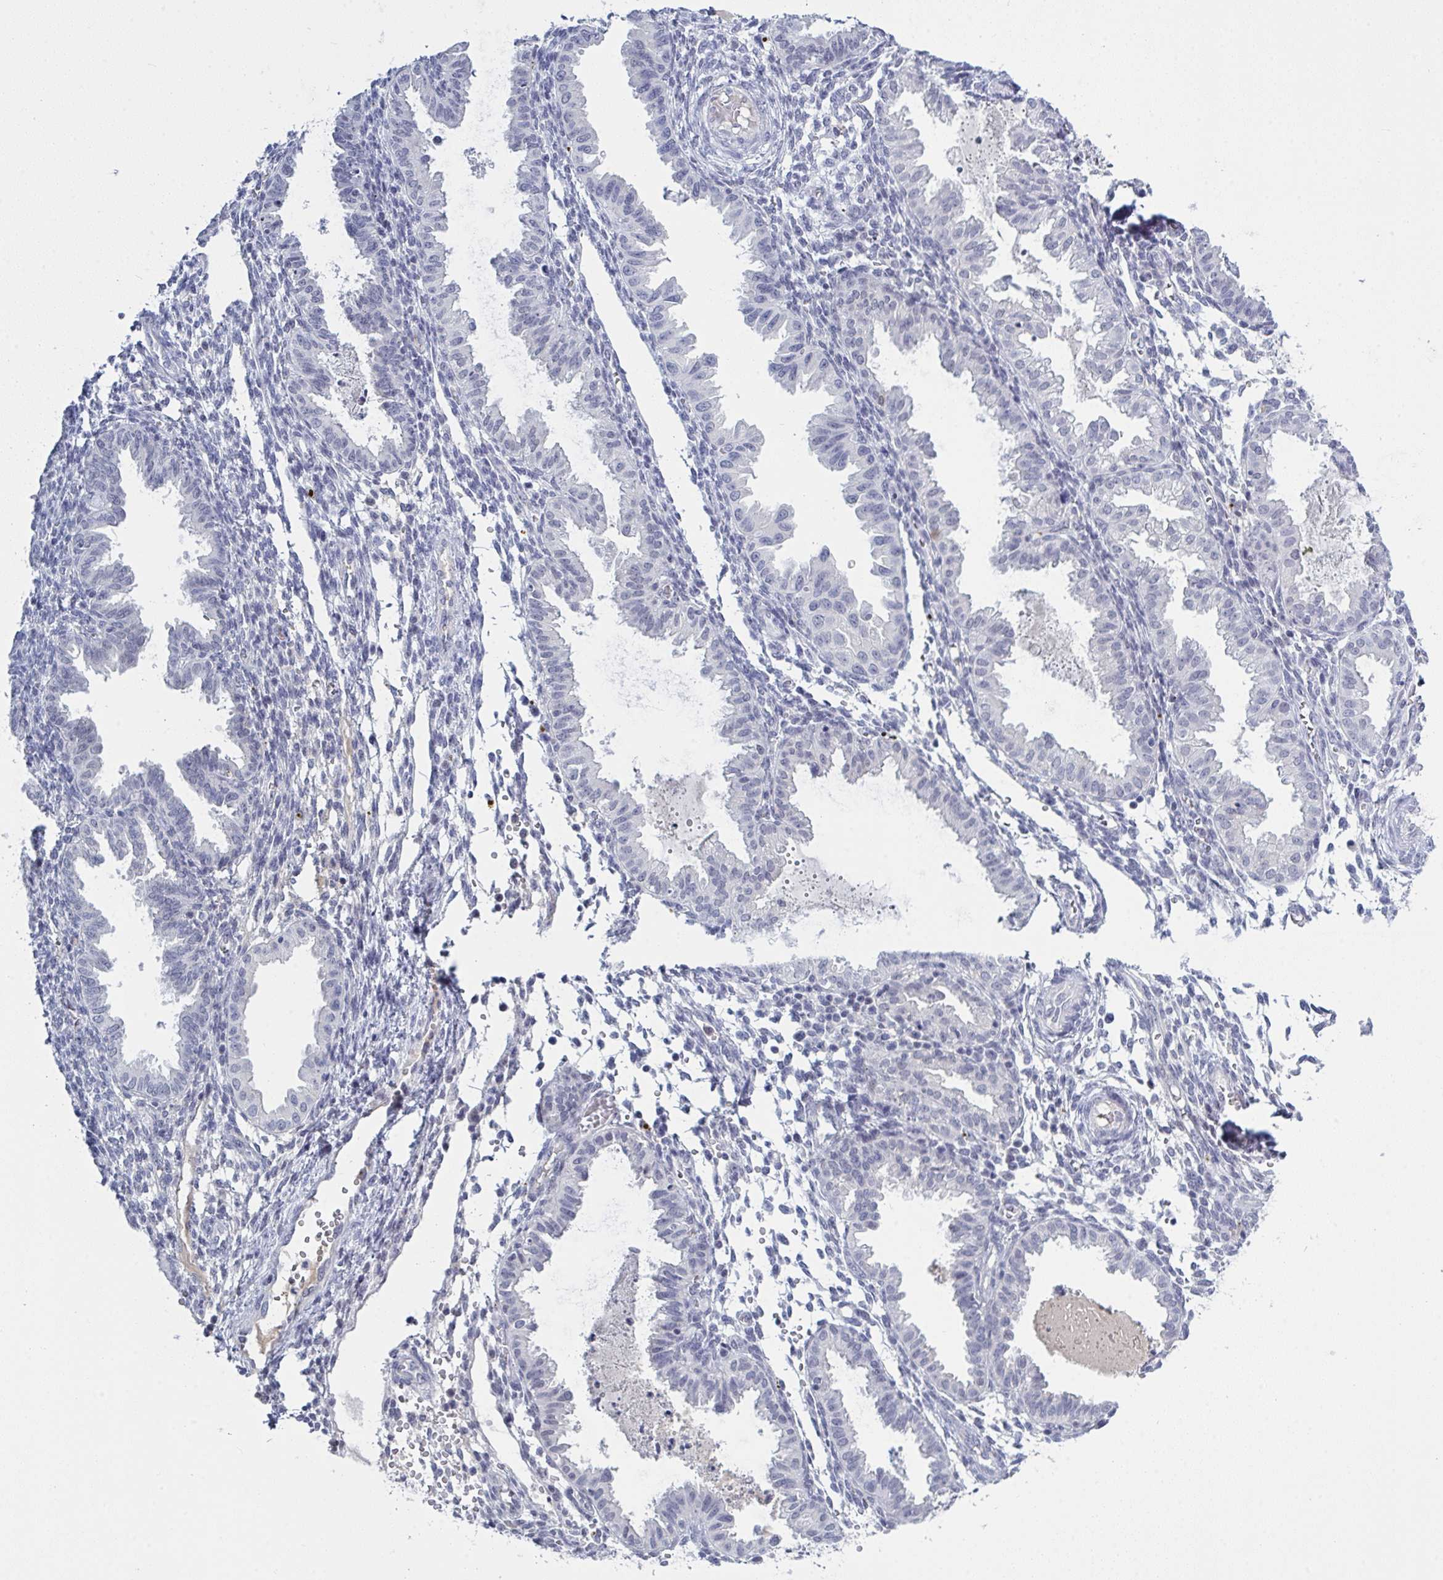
{"staining": {"intensity": "negative", "quantity": "none", "location": "none"}, "tissue": "endometrium", "cell_type": "Cells in endometrial stroma", "image_type": "normal", "snomed": [{"axis": "morphology", "description": "Normal tissue, NOS"}, {"axis": "topography", "description": "Endometrium"}], "caption": "IHC of unremarkable endometrium reveals no staining in cells in endometrial stroma. (Brightfield microscopy of DAB (3,3'-diaminobenzidine) immunohistochemistry at high magnification).", "gene": "KDM4D", "patient": {"sex": "female", "age": 33}}